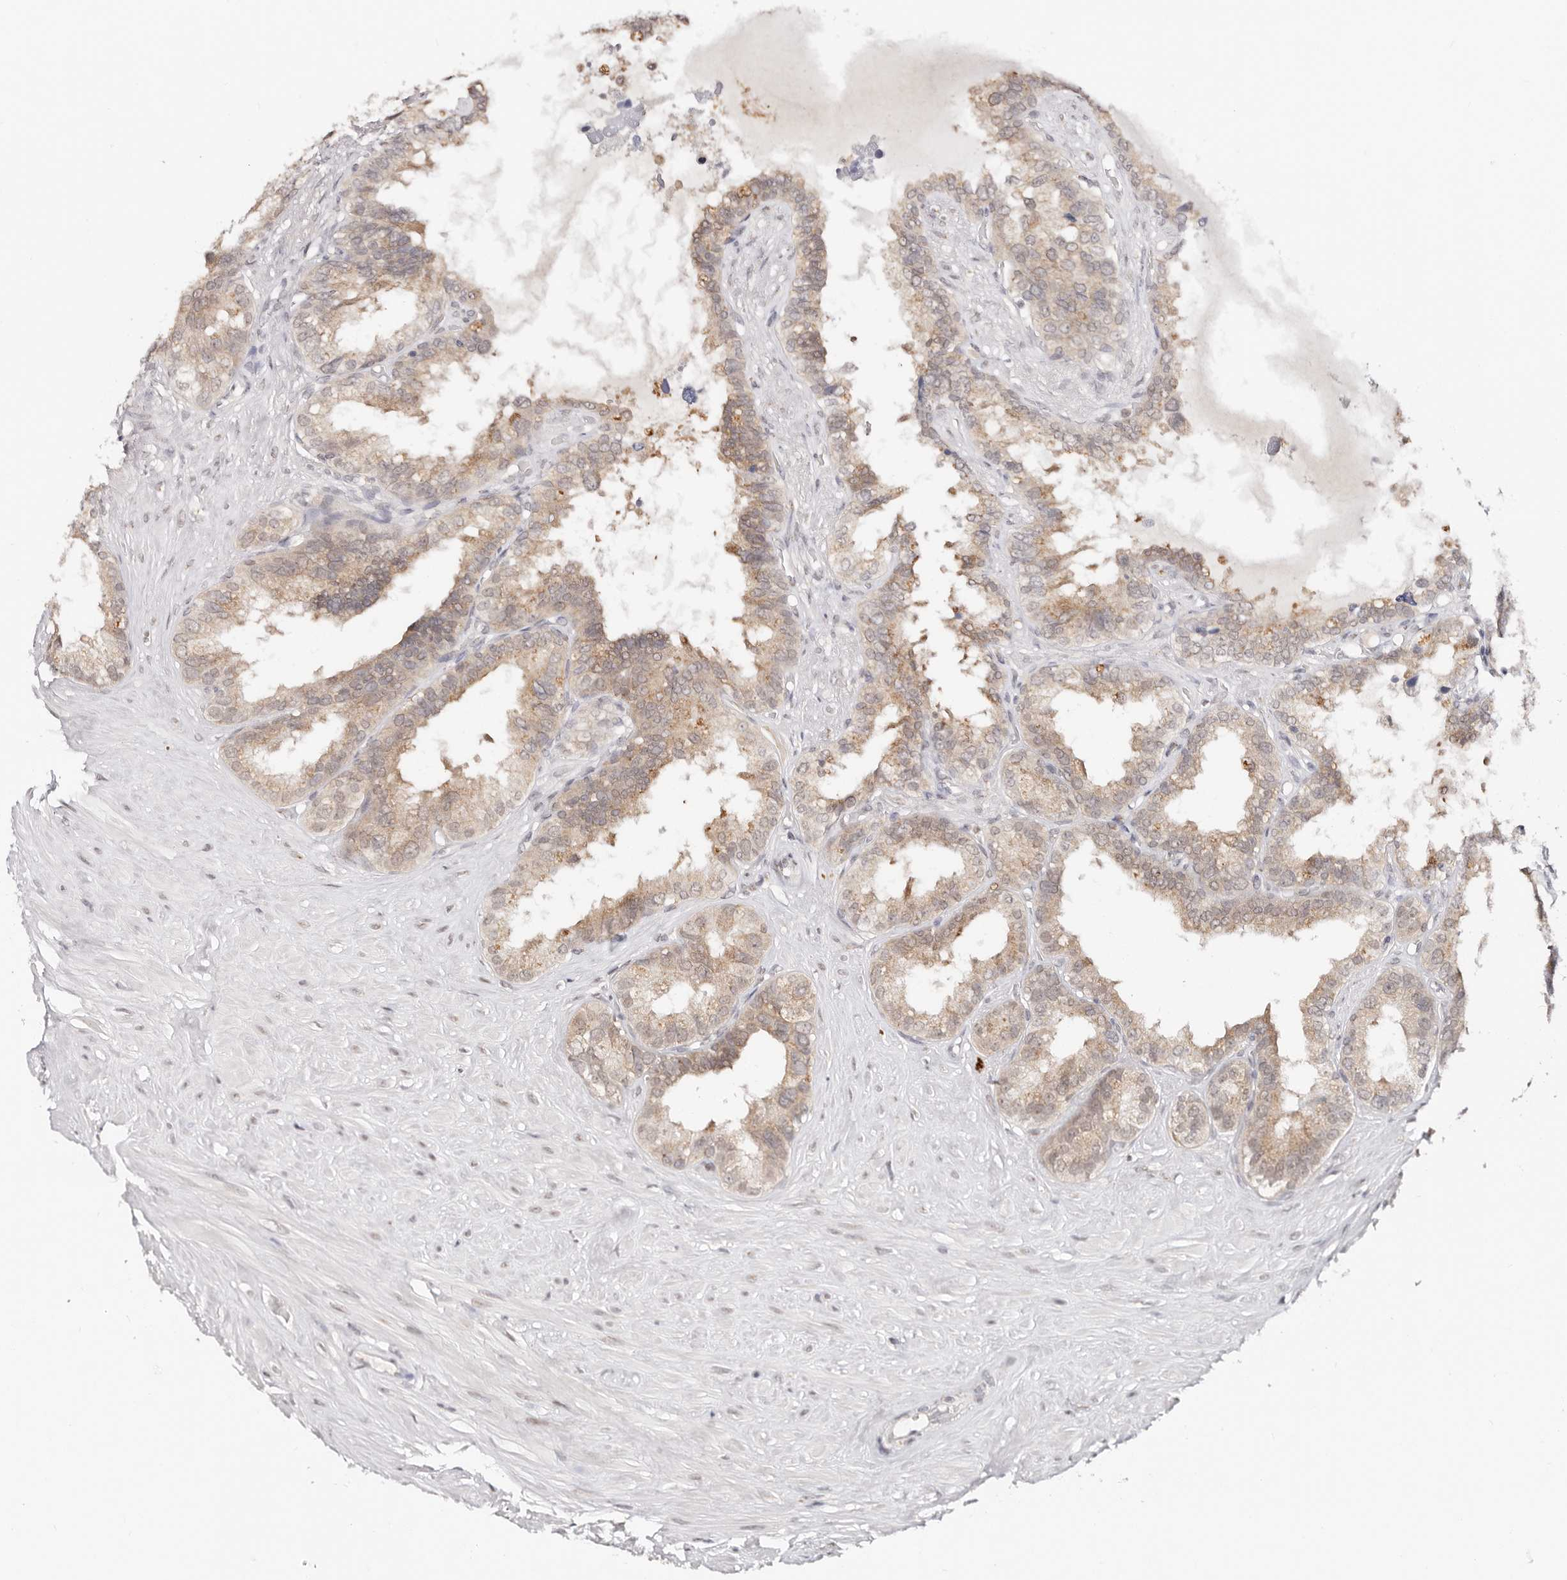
{"staining": {"intensity": "moderate", "quantity": "25%-75%", "location": "cytoplasmic/membranous"}, "tissue": "seminal vesicle", "cell_type": "Glandular cells", "image_type": "normal", "snomed": [{"axis": "morphology", "description": "Normal tissue, NOS"}, {"axis": "topography", "description": "Seminal veicle"}], "caption": "Immunohistochemical staining of benign human seminal vesicle demonstrates 25%-75% levels of moderate cytoplasmic/membranous protein positivity in about 25%-75% of glandular cells.", "gene": "VIPAS39", "patient": {"sex": "male", "age": 80}}